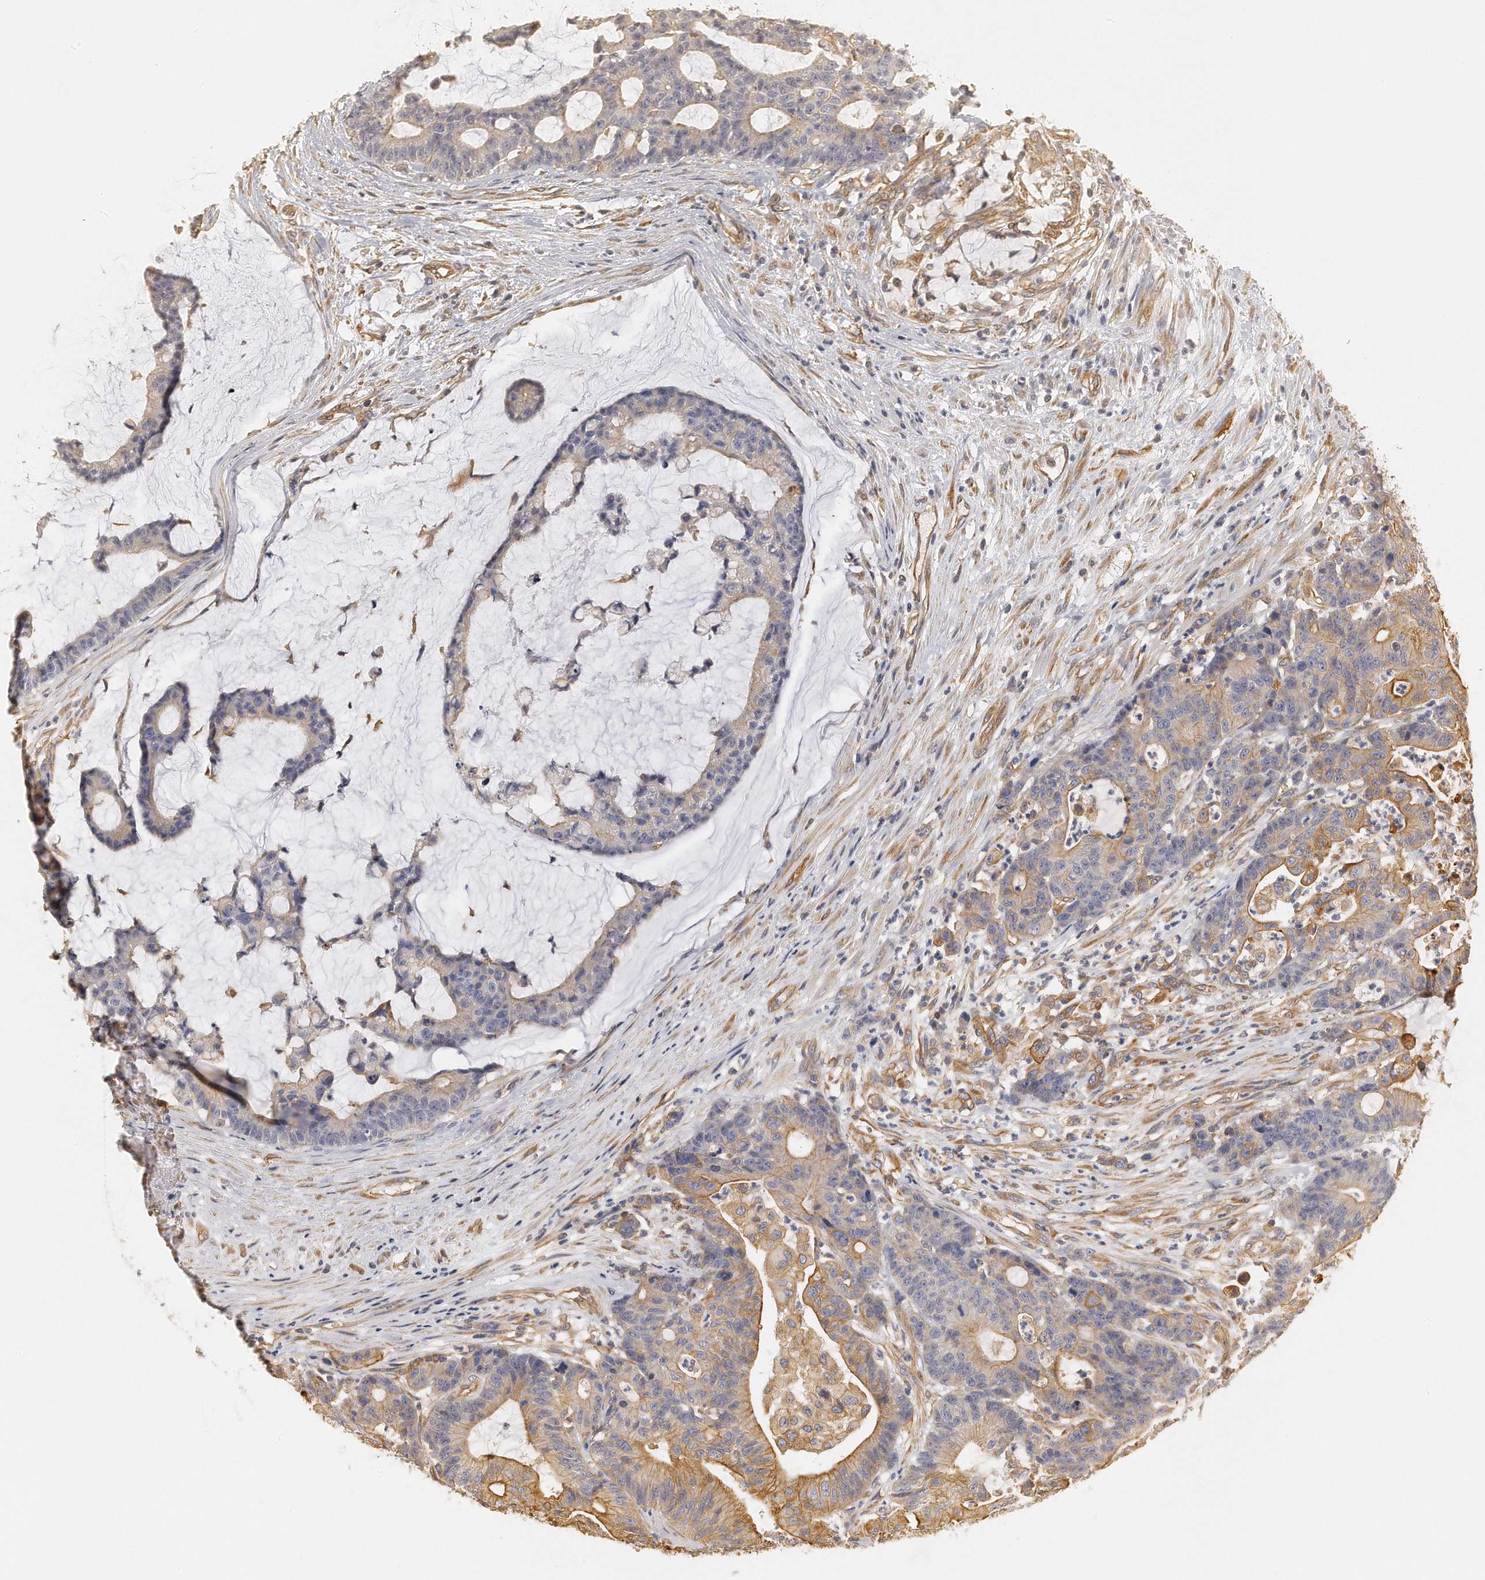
{"staining": {"intensity": "moderate", "quantity": "25%-75%", "location": "cytoplasmic/membranous"}, "tissue": "colorectal cancer", "cell_type": "Tumor cells", "image_type": "cancer", "snomed": [{"axis": "morphology", "description": "Adenocarcinoma, NOS"}, {"axis": "topography", "description": "Colon"}], "caption": "The histopathology image demonstrates staining of colorectal adenocarcinoma, revealing moderate cytoplasmic/membranous protein expression (brown color) within tumor cells. (Brightfield microscopy of DAB IHC at high magnification).", "gene": "CHST7", "patient": {"sex": "female", "age": 84}}